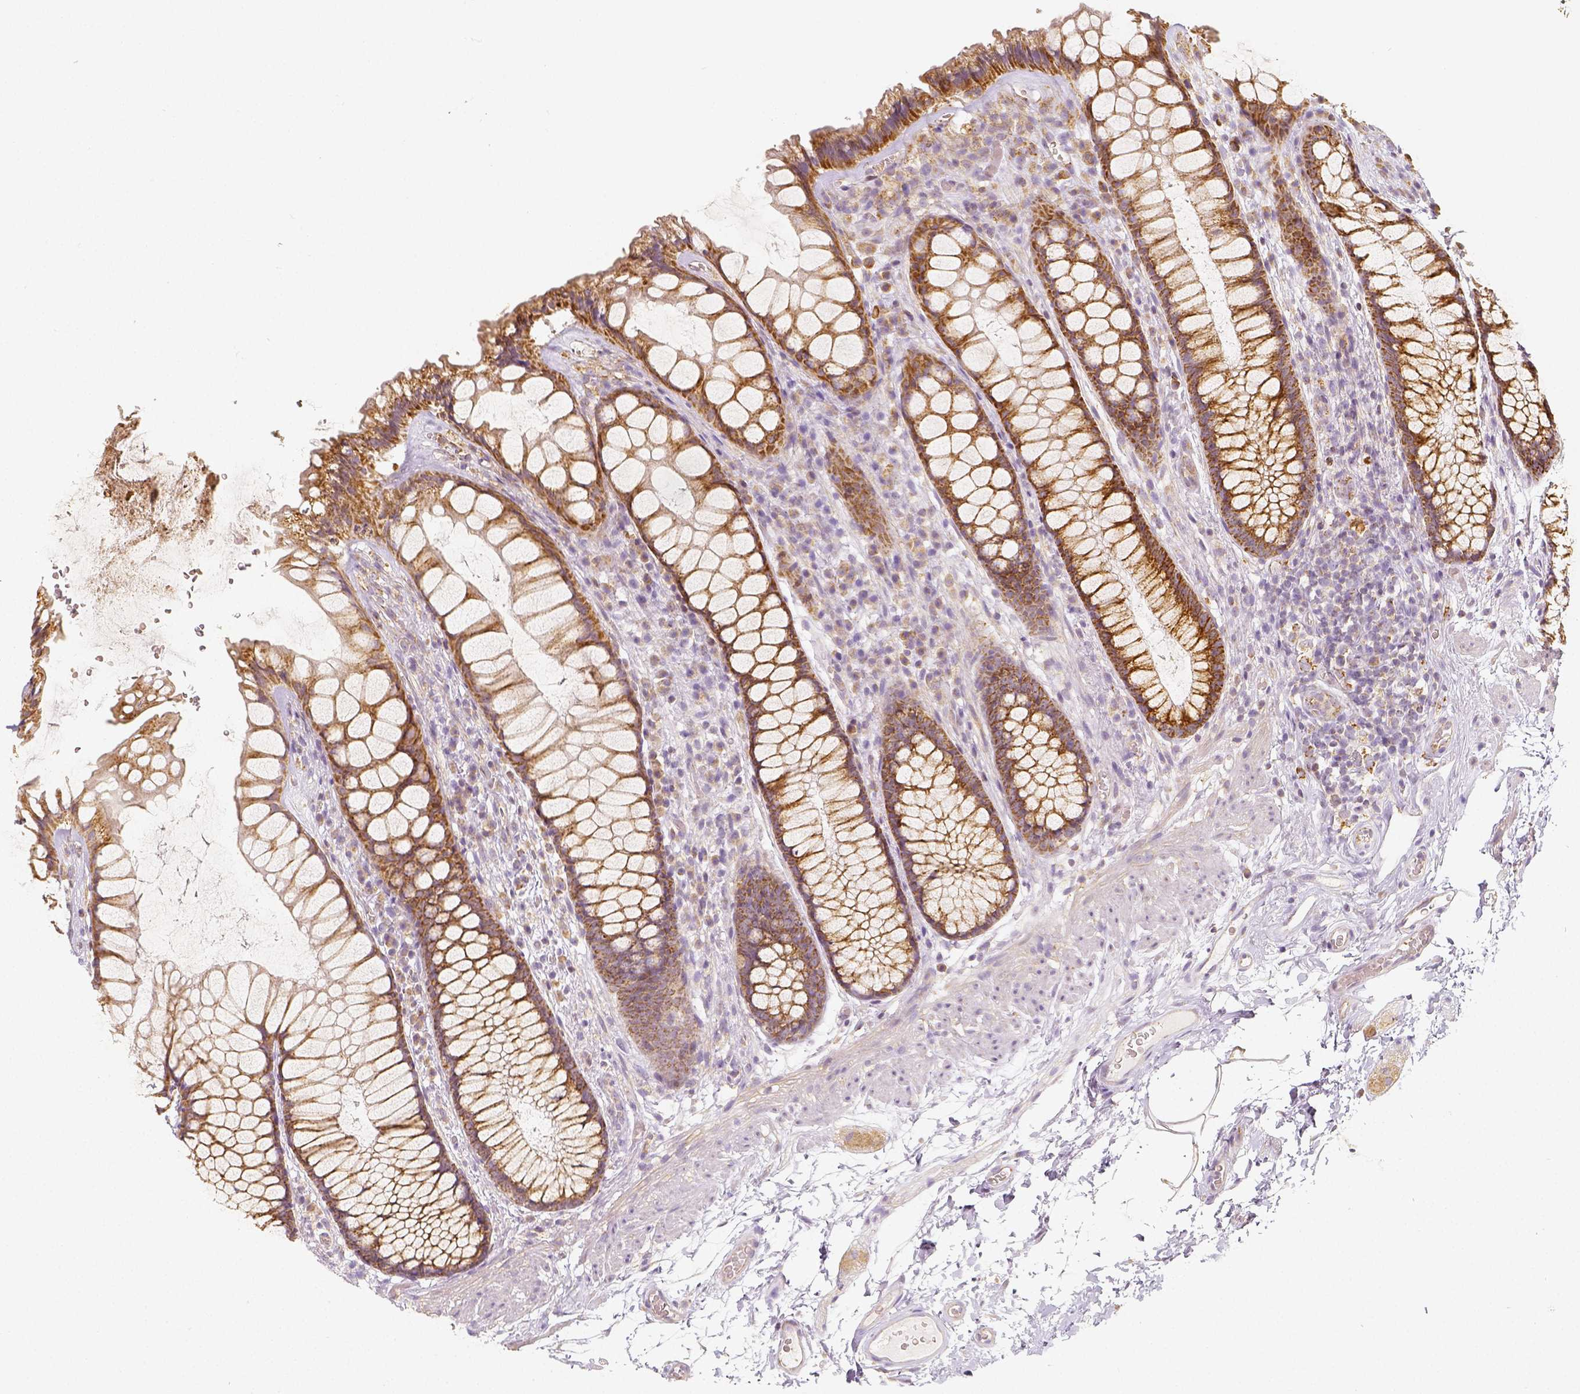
{"staining": {"intensity": "moderate", "quantity": ">75%", "location": "cytoplasmic/membranous"}, "tissue": "rectum", "cell_type": "Glandular cells", "image_type": "normal", "snomed": [{"axis": "morphology", "description": "Normal tissue, NOS"}, {"axis": "topography", "description": "Rectum"}], "caption": "An immunohistochemistry (IHC) photomicrograph of unremarkable tissue is shown. Protein staining in brown shows moderate cytoplasmic/membranous positivity in rectum within glandular cells.", "gene": "PGAM5", "patient": {"sex": "female", "age": 62}}